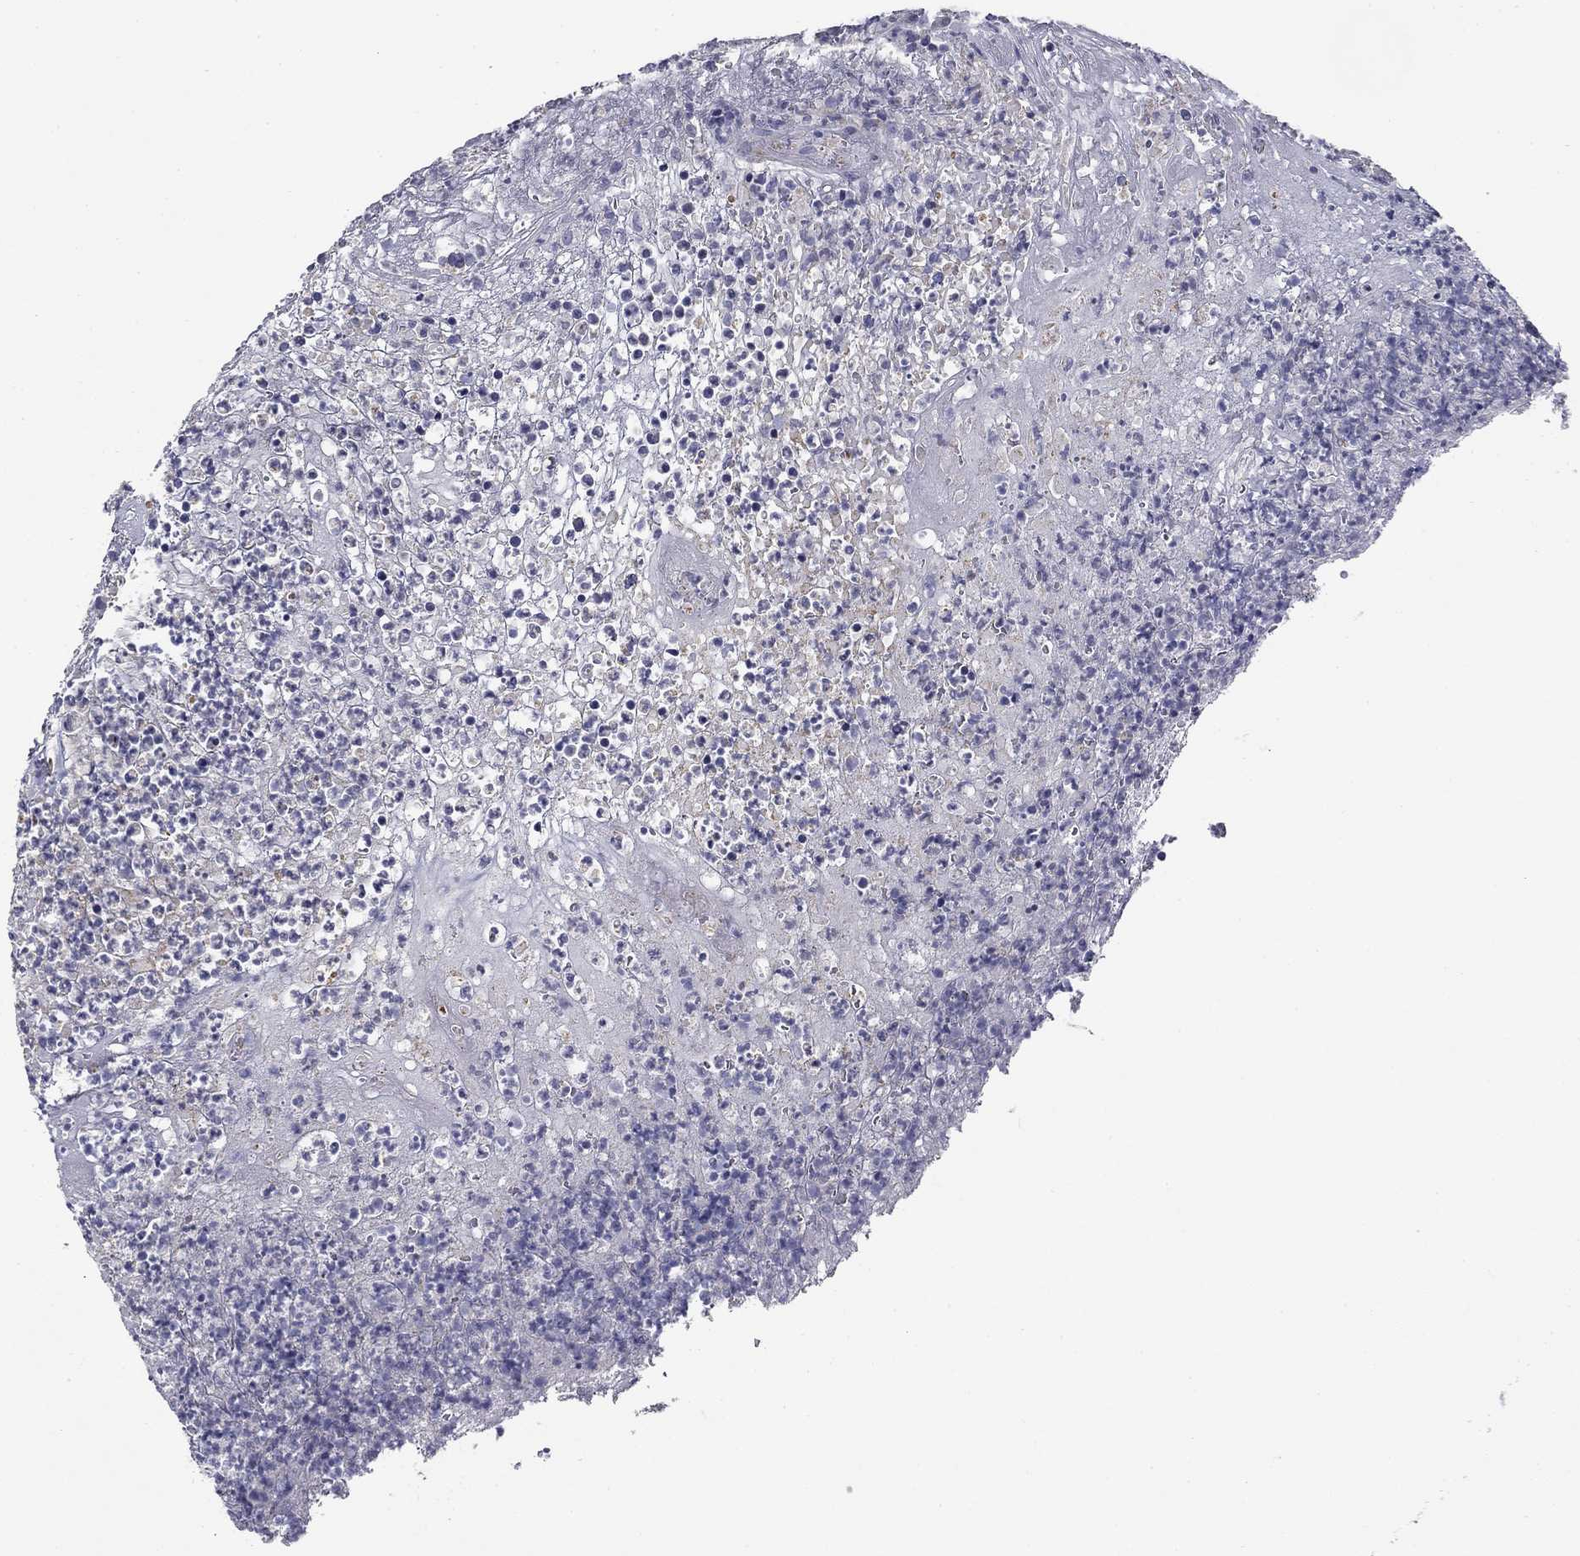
{"staining": {"intensity": "negative", "quantity": "none", "location": "none"}, "tissue": "colorectal cancer", "cell_type": "Tumor cells", "image_type": "cancer", "snomed": [{"axis": "morphology", "description": "Adenocarcinoma, NOS"}, {"axis": "topography", "description": "Colon"}], "caption": "Human adenocarcinoma (colorectal) stained for a protein using IHC demonstrates no staining in tumor cells.", "gene": "SPATA7", "patient": {"sex": "female", "age": 75}}